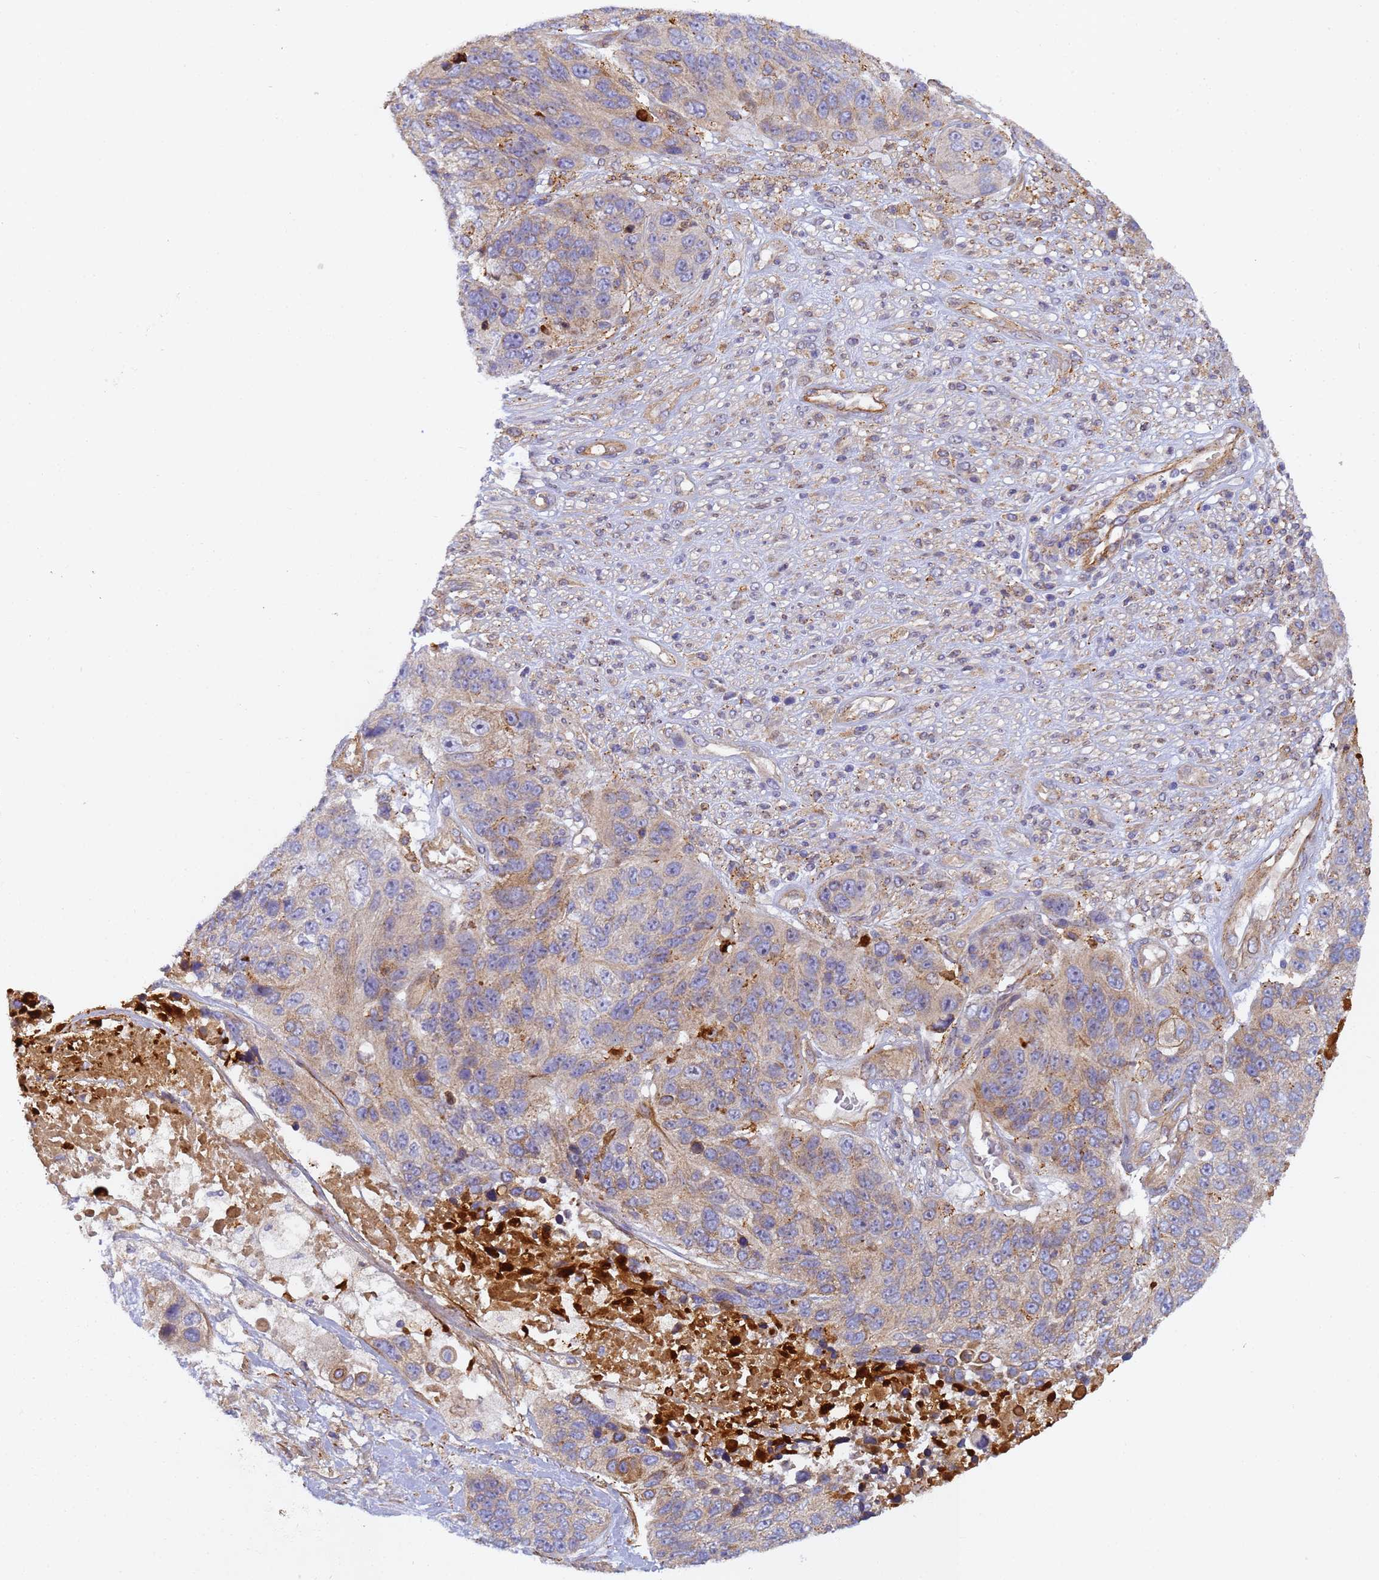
{"staining": {"intensity": "weak", "quantity": "25%-75%", "location": "cytoplasmic/membranous"}, "tissue": "lung cancer", "cell_type": "Tumor cells", "image_type": "cancer", "snomed": [{"axis": "morphology", "description": "Normal tissue, NOS"}, {"axis": "morphology", "description": "Squamous cell carcinoma, NOS"}, {"axis": "topography", "description": "Lymph node"}, {"axis": "topography", "description": "Lung"}], "caption": "The histopathology image shows a brown stain indicating the presence of a protein in the cytoplasmic/membranous of tumor cells in lung cancer.", "gene": "RALGAPA2", "patient": {"sex": "male", "age": 66}}